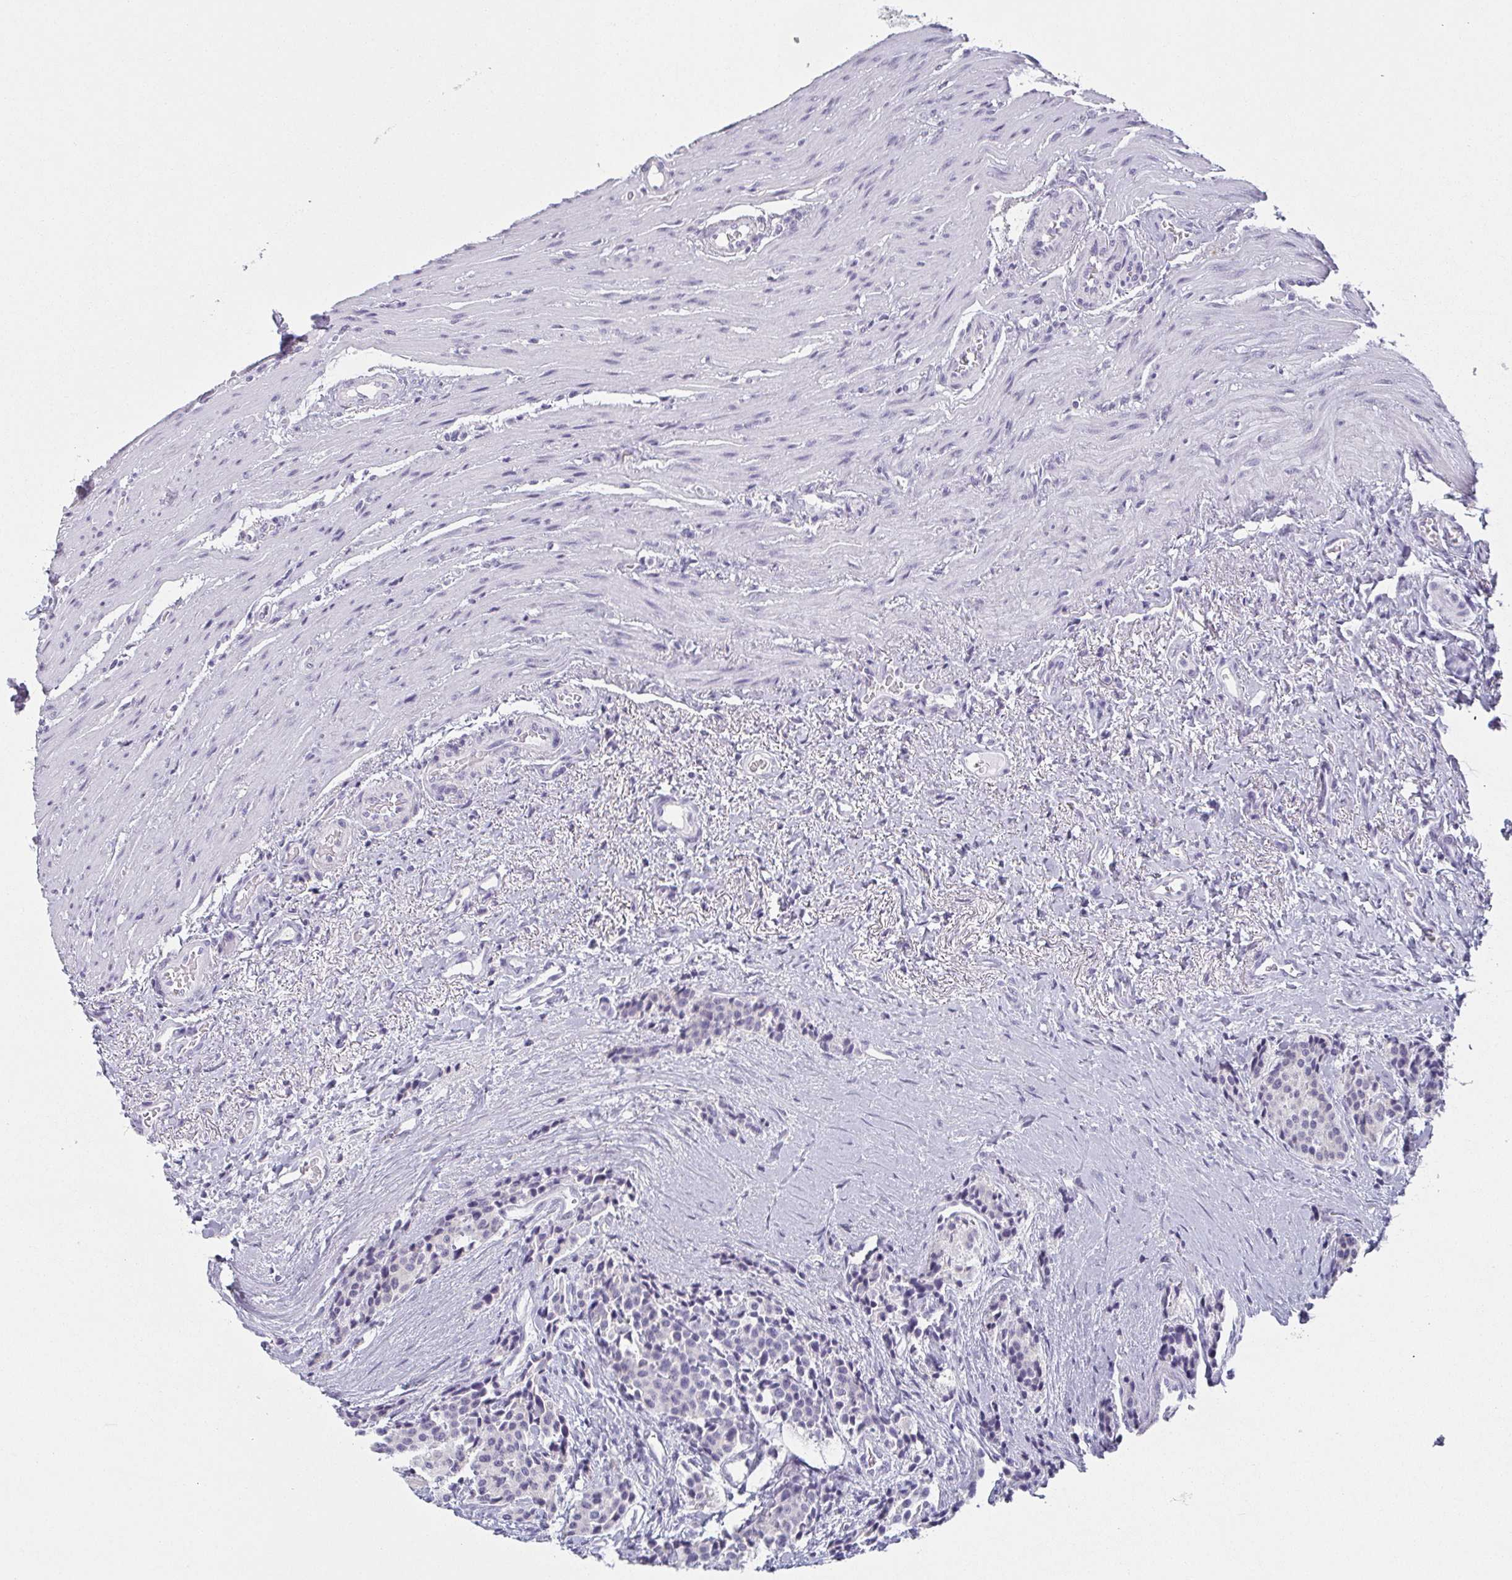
{"staining": {"intensity": "negative", "quantity": "none", "location": "none"}, "tissue": "carcinoid", "cell_type": "Tumor cells", "image_type": "cancer", "snomed": [{"axis": "morphology", "description": "Carcinoid, malignant, NOS"}, {"axis": "topography", "description": "Small intestine"}], "caption": "This is a histopathology image of IHC staining of carcinoid, which shows no staining in tumor cells.", "gene": "PRR27", "patient": {"sex": "male", "age": 73}}